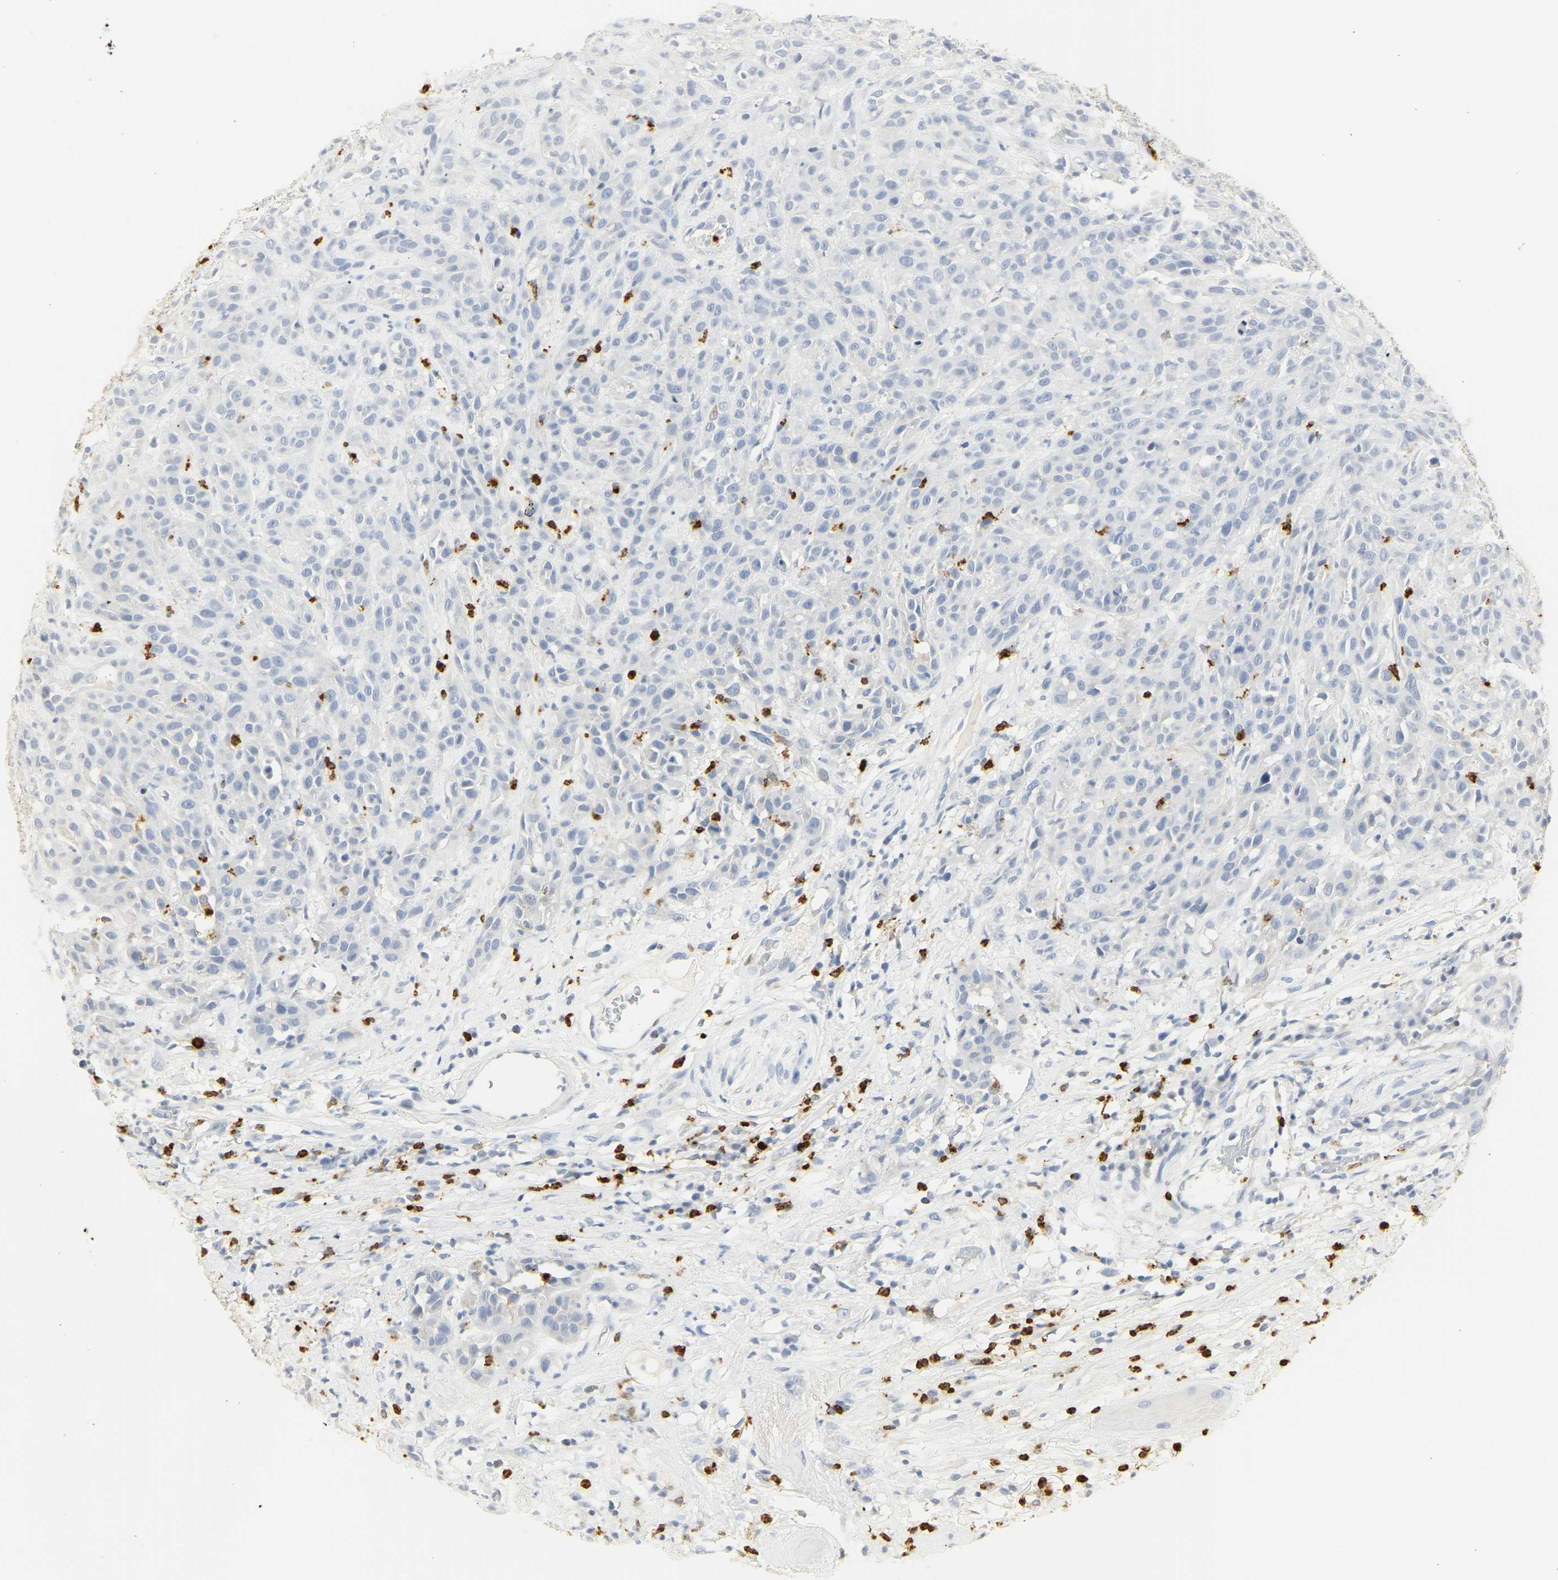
{"staining": {"intensity": "negative", "quantity": "none", "location": "none"}, "tissue": "head and neck cancer", "cell_type": "Tumor cells", "image_type": "cancer", "snomed": [{"axis": "morphology", "description": "Normal tissue, NOS"}, {"axis": "morphology", "description": "Squamous cell carcinoma, NOS"}, {"axis": "topography", "description": "Cartilage tissue"}, {"axis": "topography", "description": "Head-Neck"}], "caption": "Squamous cell carcinoma (head and neck) stained for a protein using IHC displays no positivity tumor cells.", "gene": "MPO", "patient": {"sex": "male", "age": 62}}